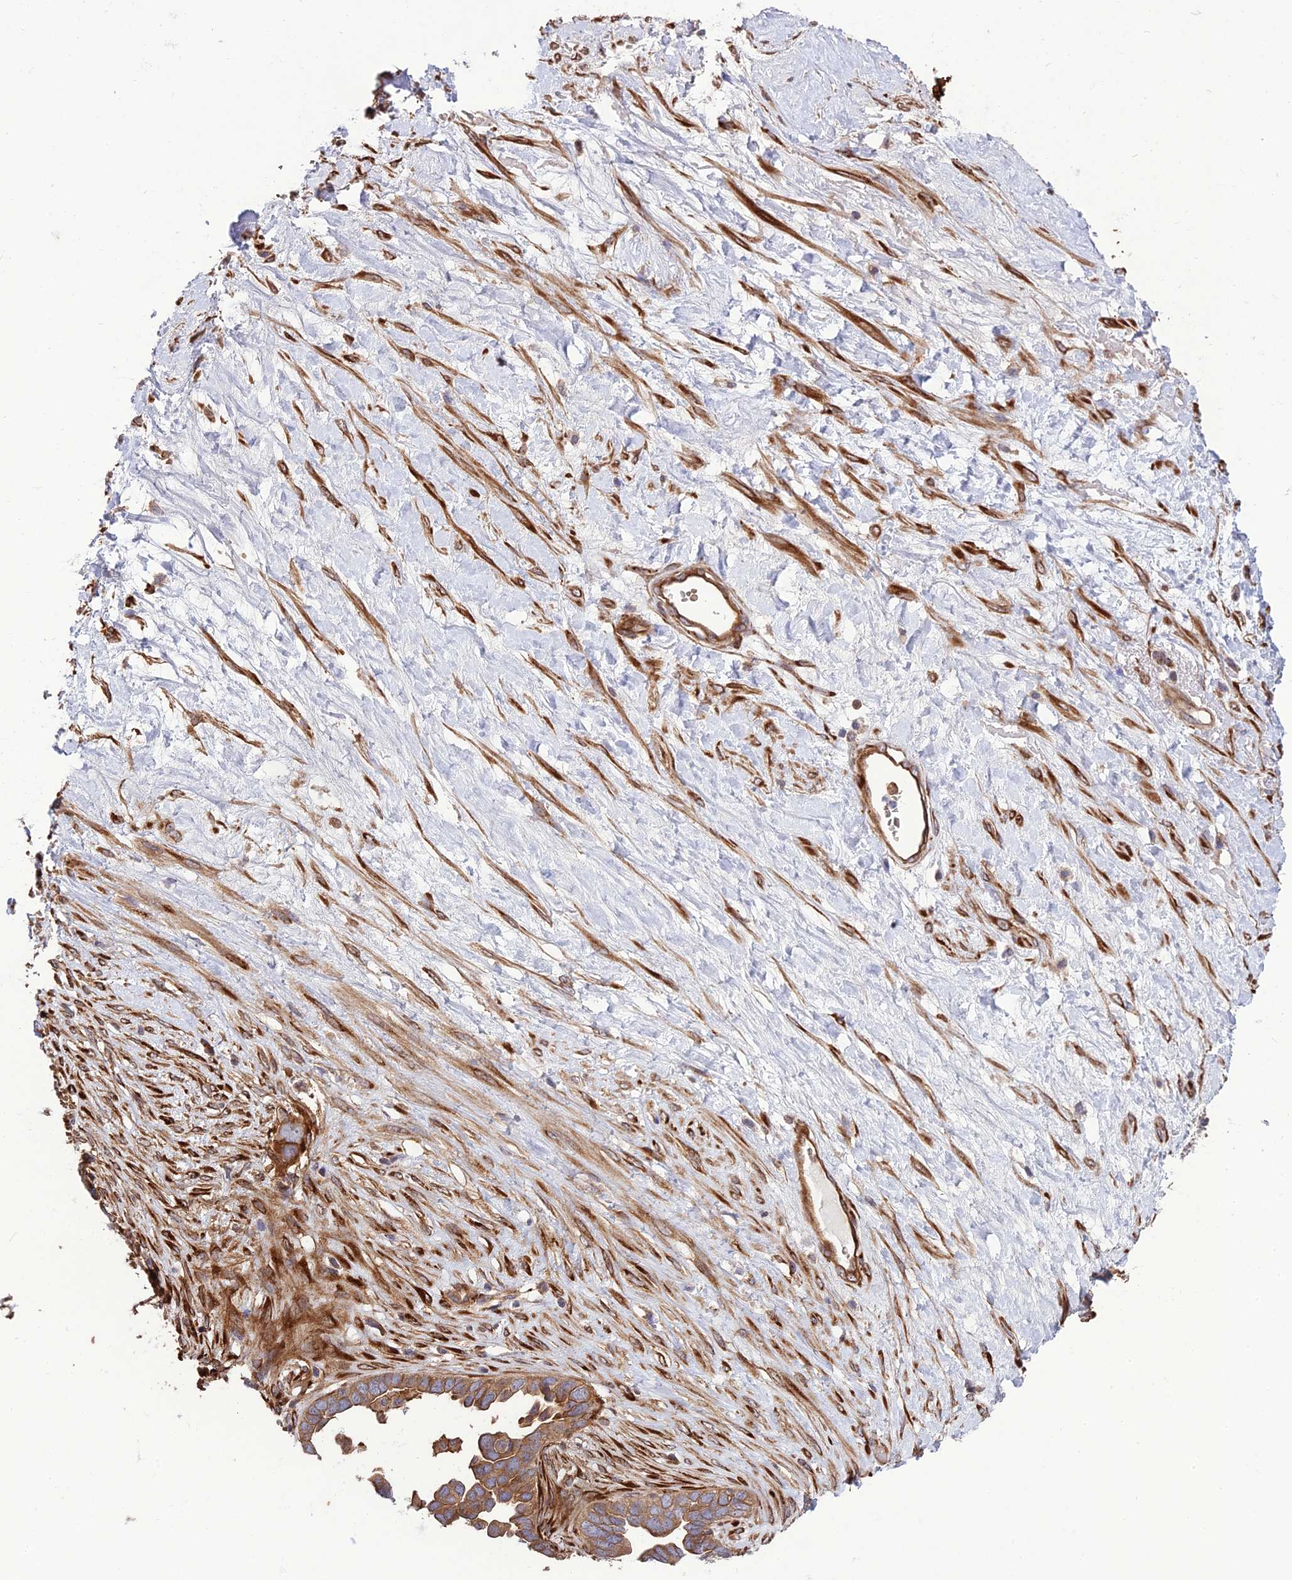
{"staining": {"intensity": "moderate", "quantity": ">75%", "location": "cytoplasmic/membranous"}, "tissue": "ovarian cancer", "cell_type": "Tumor cells", "image_type": "cancer", "snomed": [{"axis": "morphology", "description": "Cystadenocarcinoma, serous, NOS"}, {"axis": "topography", "description": "Ovary"}], "caption": "DAB immunohistochemical staining of ovarian serous cystadenocarcinoma reveals moderate cytoplasmic/membranous protein expression in approximately >75% of tumor cells.", "gene": "CRTAP", "patient": {"sex": "female", "age": 54}}